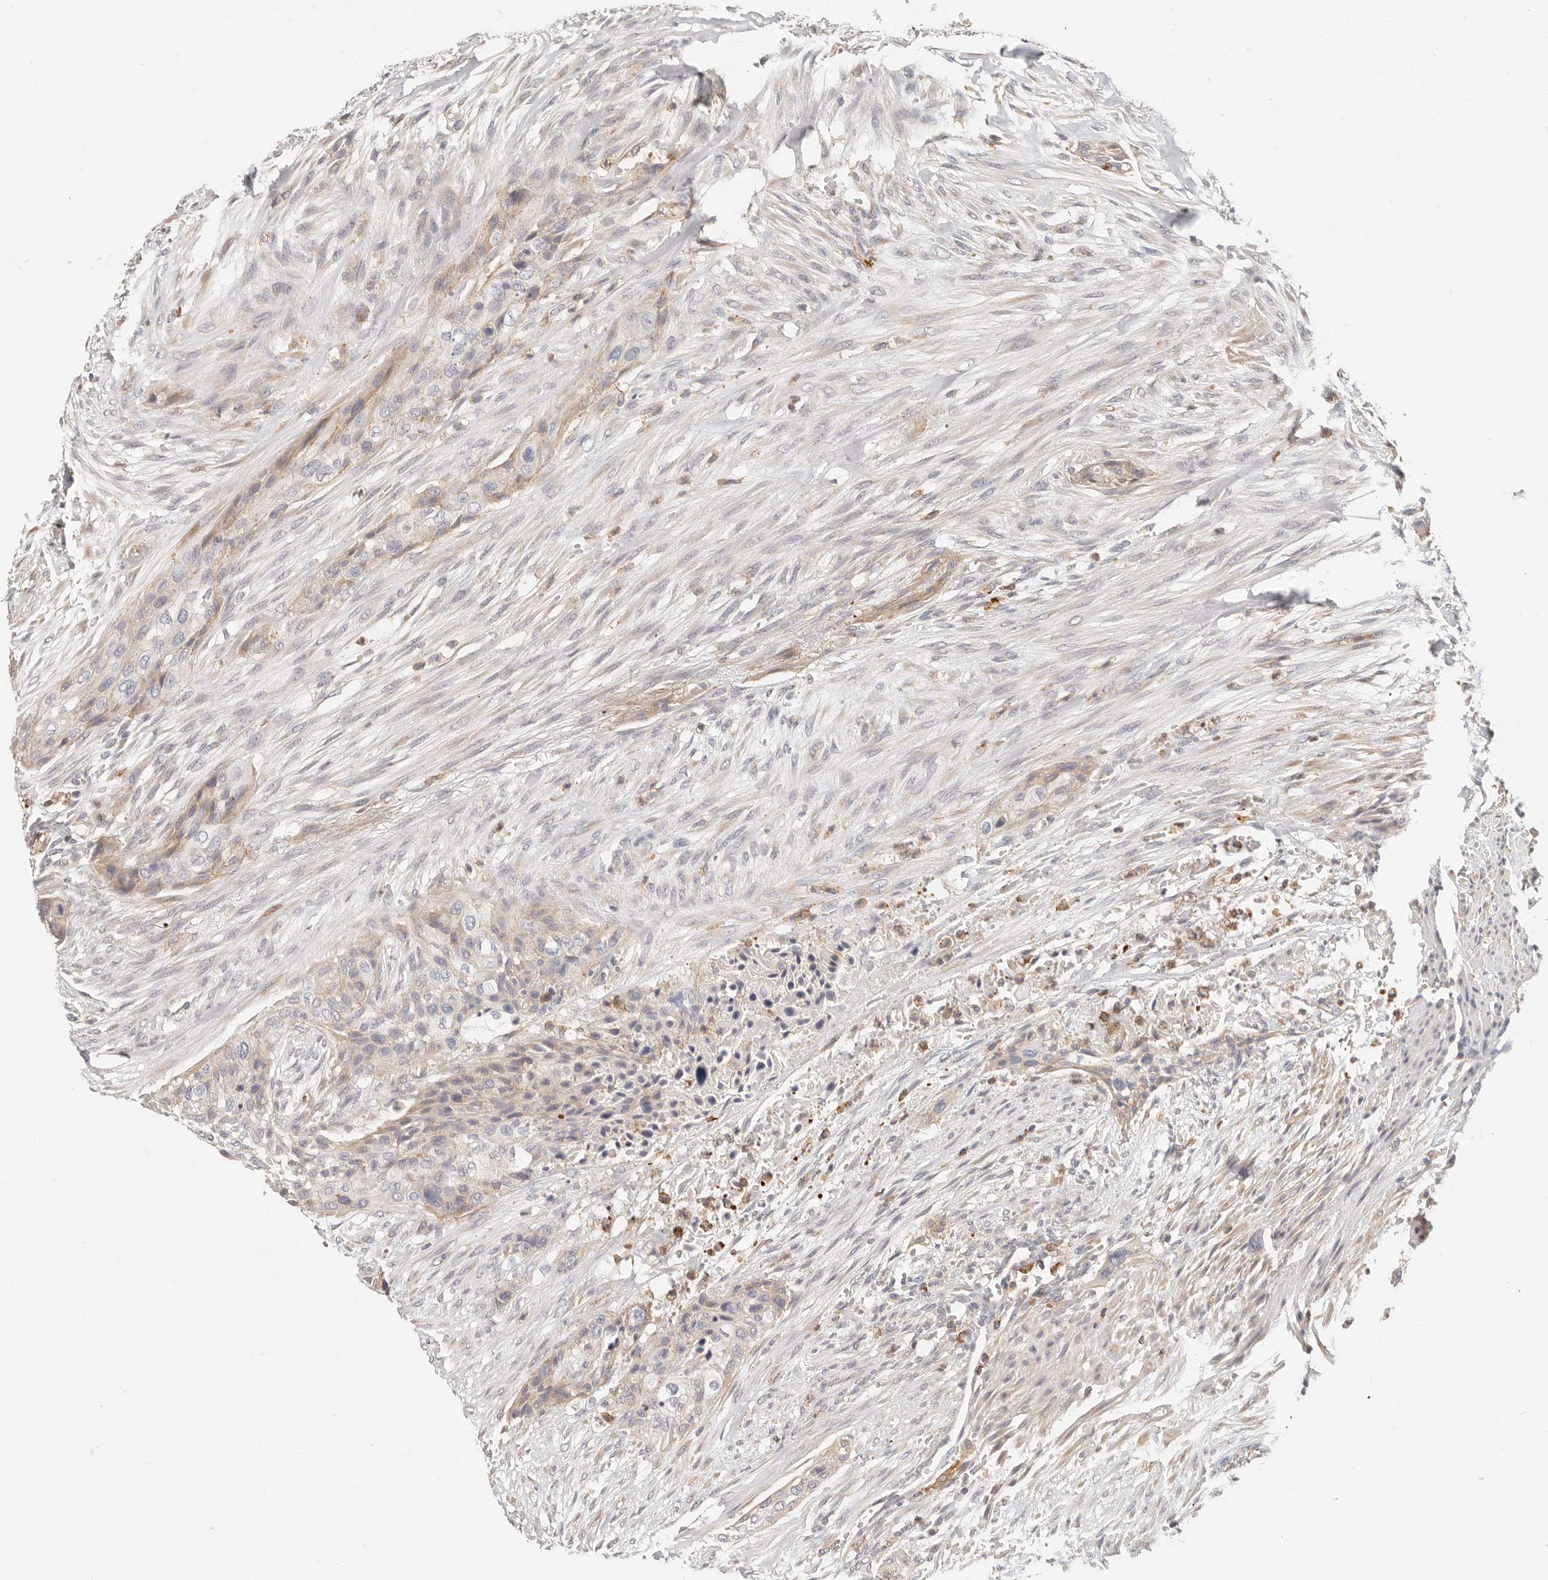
{"staining": {"intensity": "negative", "quantity": "none", "location": "none"}, "tissue": "urothelial cancer", "cell_type": "Tumor cells", "image_type": "cancer", "snomed": [{"axis": "morphology", "description": "Urothelial carcinoma, High grade"}, {"axis": "topography", "description": "Urinary bladder"}], "caption": "The image reveals no staining of tumor cells in urothelial cancer.", "gene": "TMEM63B", "patient": {"sex": "male", "age": 35}}